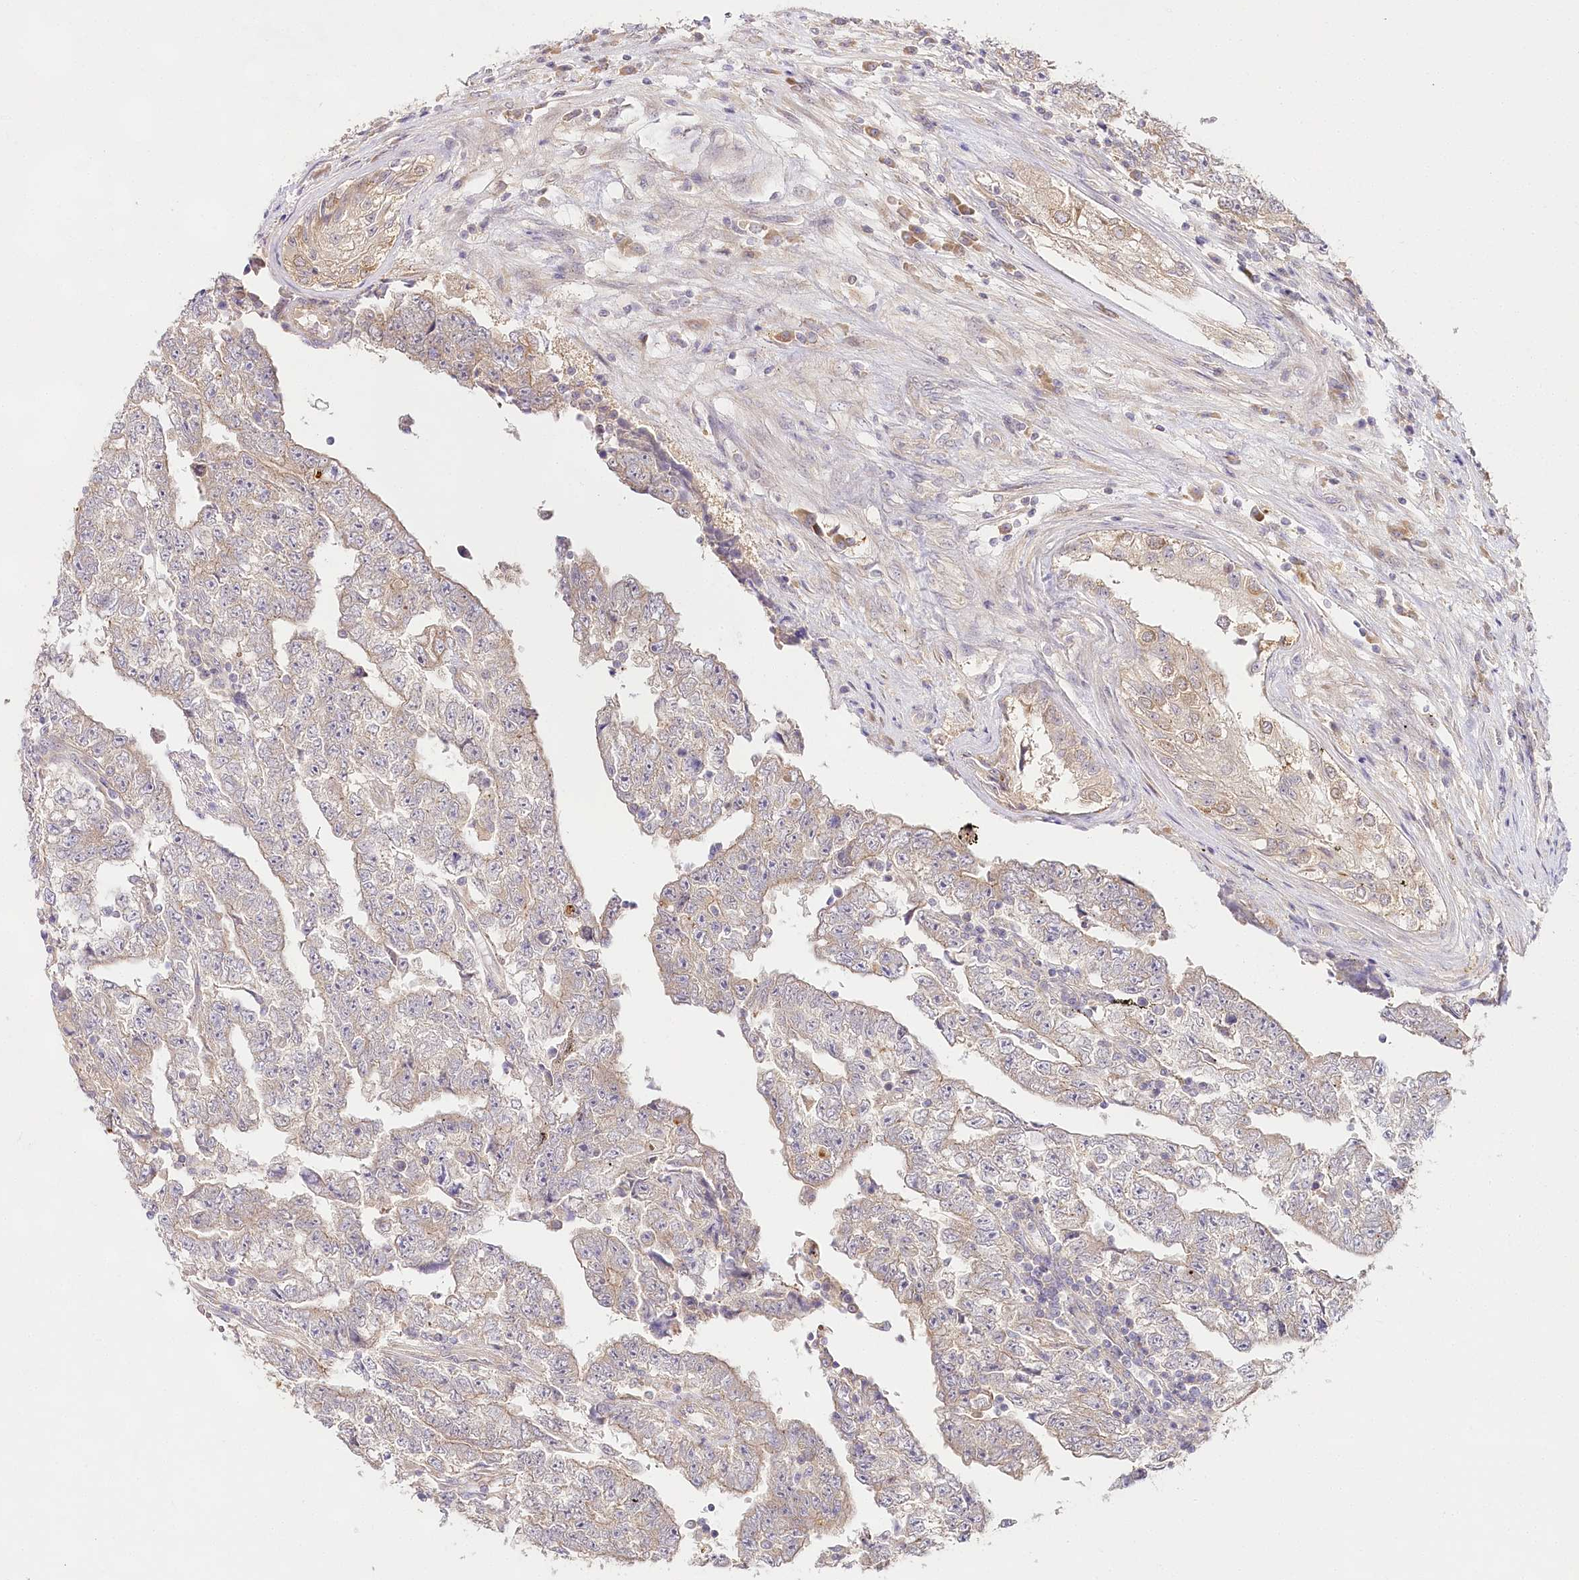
{"staining": {"intensity": "negative", "quantity": "none", "location": "none"}, "tissue": "testis cancer", "cell_type": "Tumor cells", "image_type": "cancer", "snomed": [{"axis": "morphology", "description": "Carcinoma, Embryonal, NOS"}, {"axis": "topography", "description": "Testis"}], "caption": "A histopathology image of embryonal carcinoma (testis) stained for a protein demonstrates no brown staining in tumor cells.", "gene": "PYROXD1", "patient": {"sex": "male", "age": 25}}